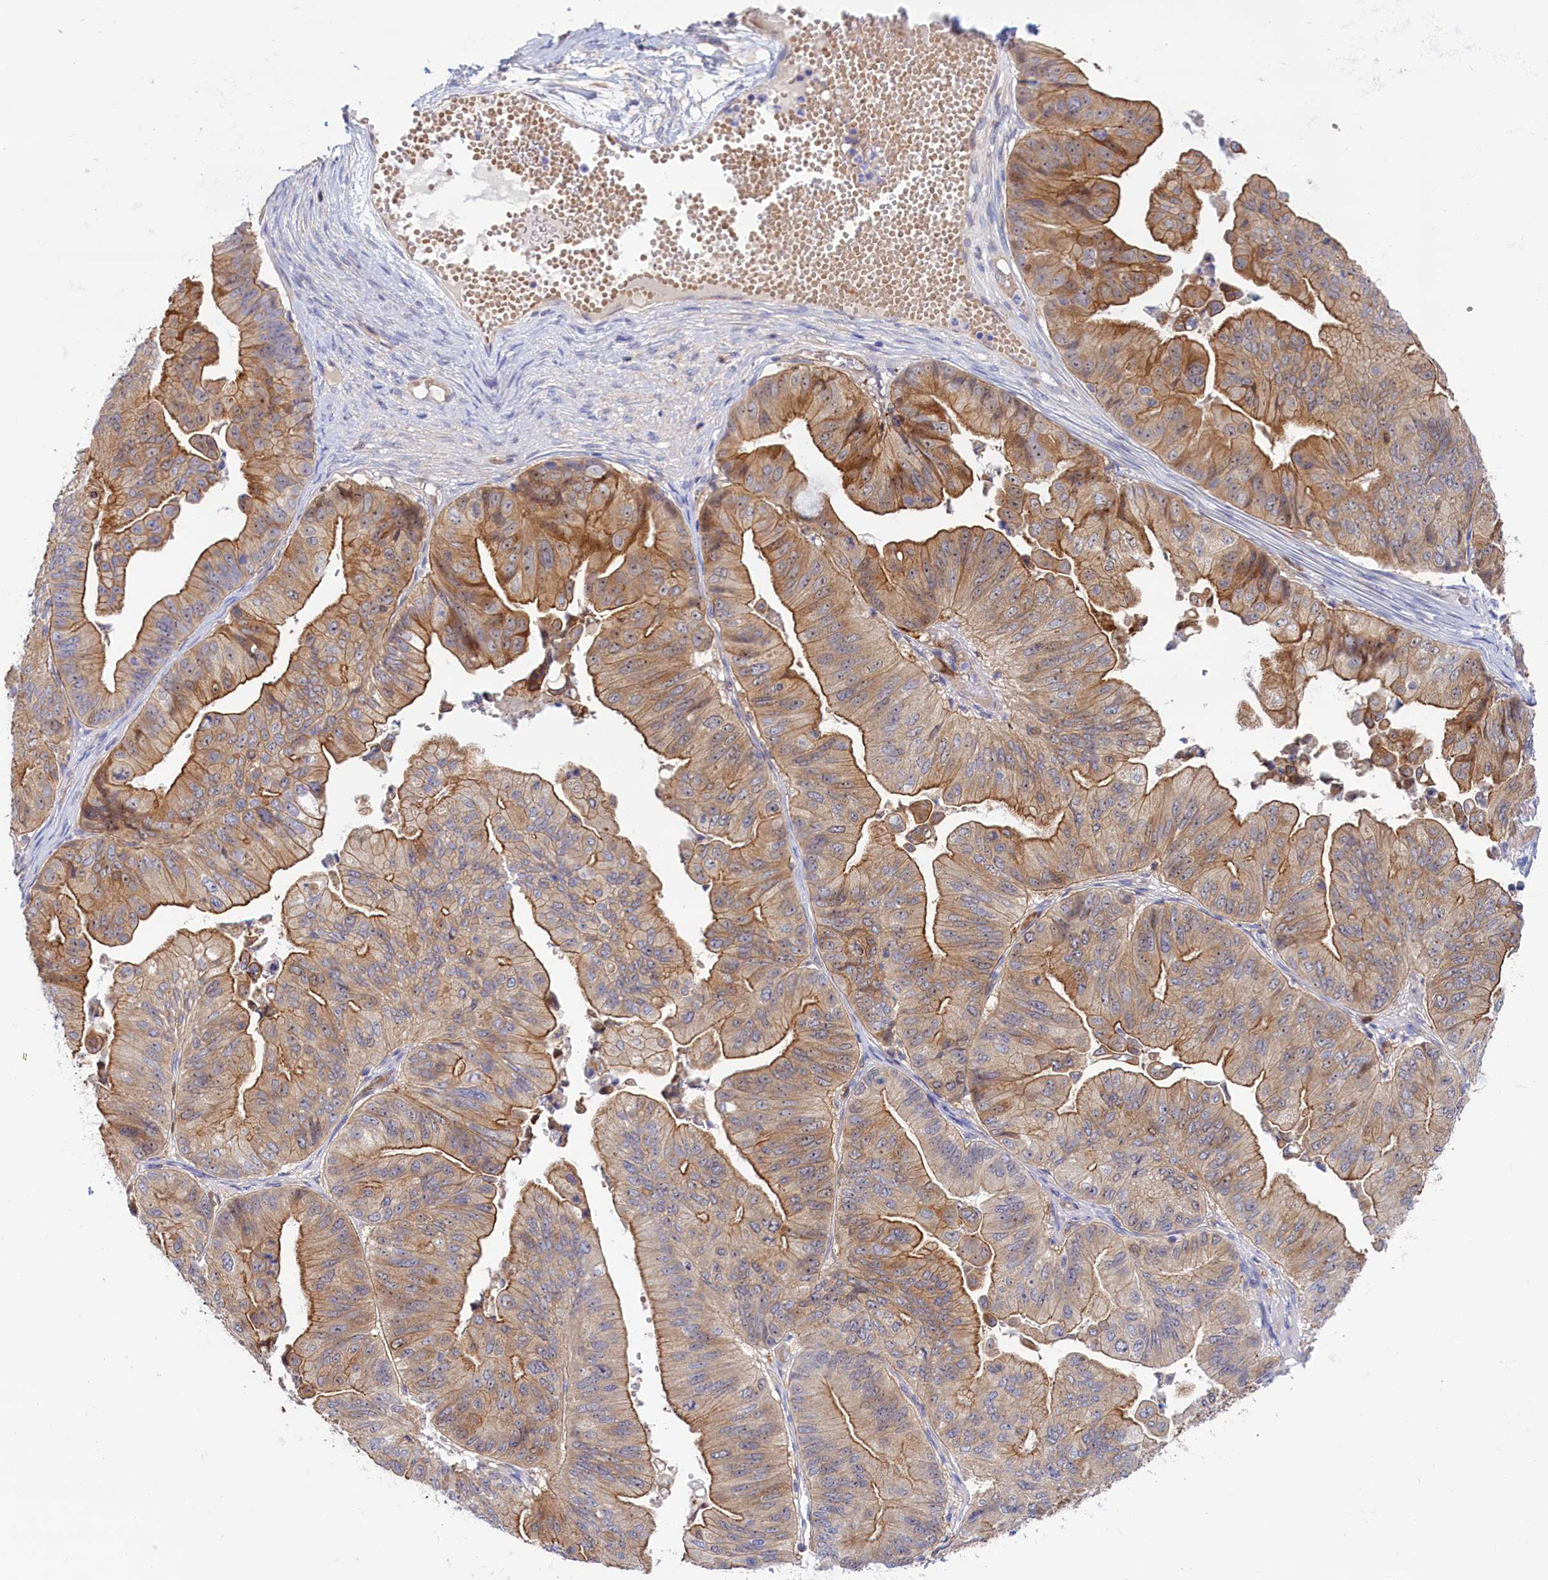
{"staining": {"intensity": "moderate", "quantity": "25%-75%", "location": "cytoplasmic/membranous"}, "tissue": "ovarian cancer", "cell_type": "Tumor cells", "image_type": "cancer", "snomed": [{"axis": "morphology", "description": "Cystadenocarcinoma, mucinous, NOS"}, {"axis": "topography", "description": "Ovary"}], "caption": "This is a histology image of immunohistochemistry staining of ovarian cancer (mucinous cystadenocarcinoma), which shows moderate positivity in the cytoplasmic/membranous of tumor cells.", "gene": "ABCC12", "patient": {"sex": "female", "age": 61}}